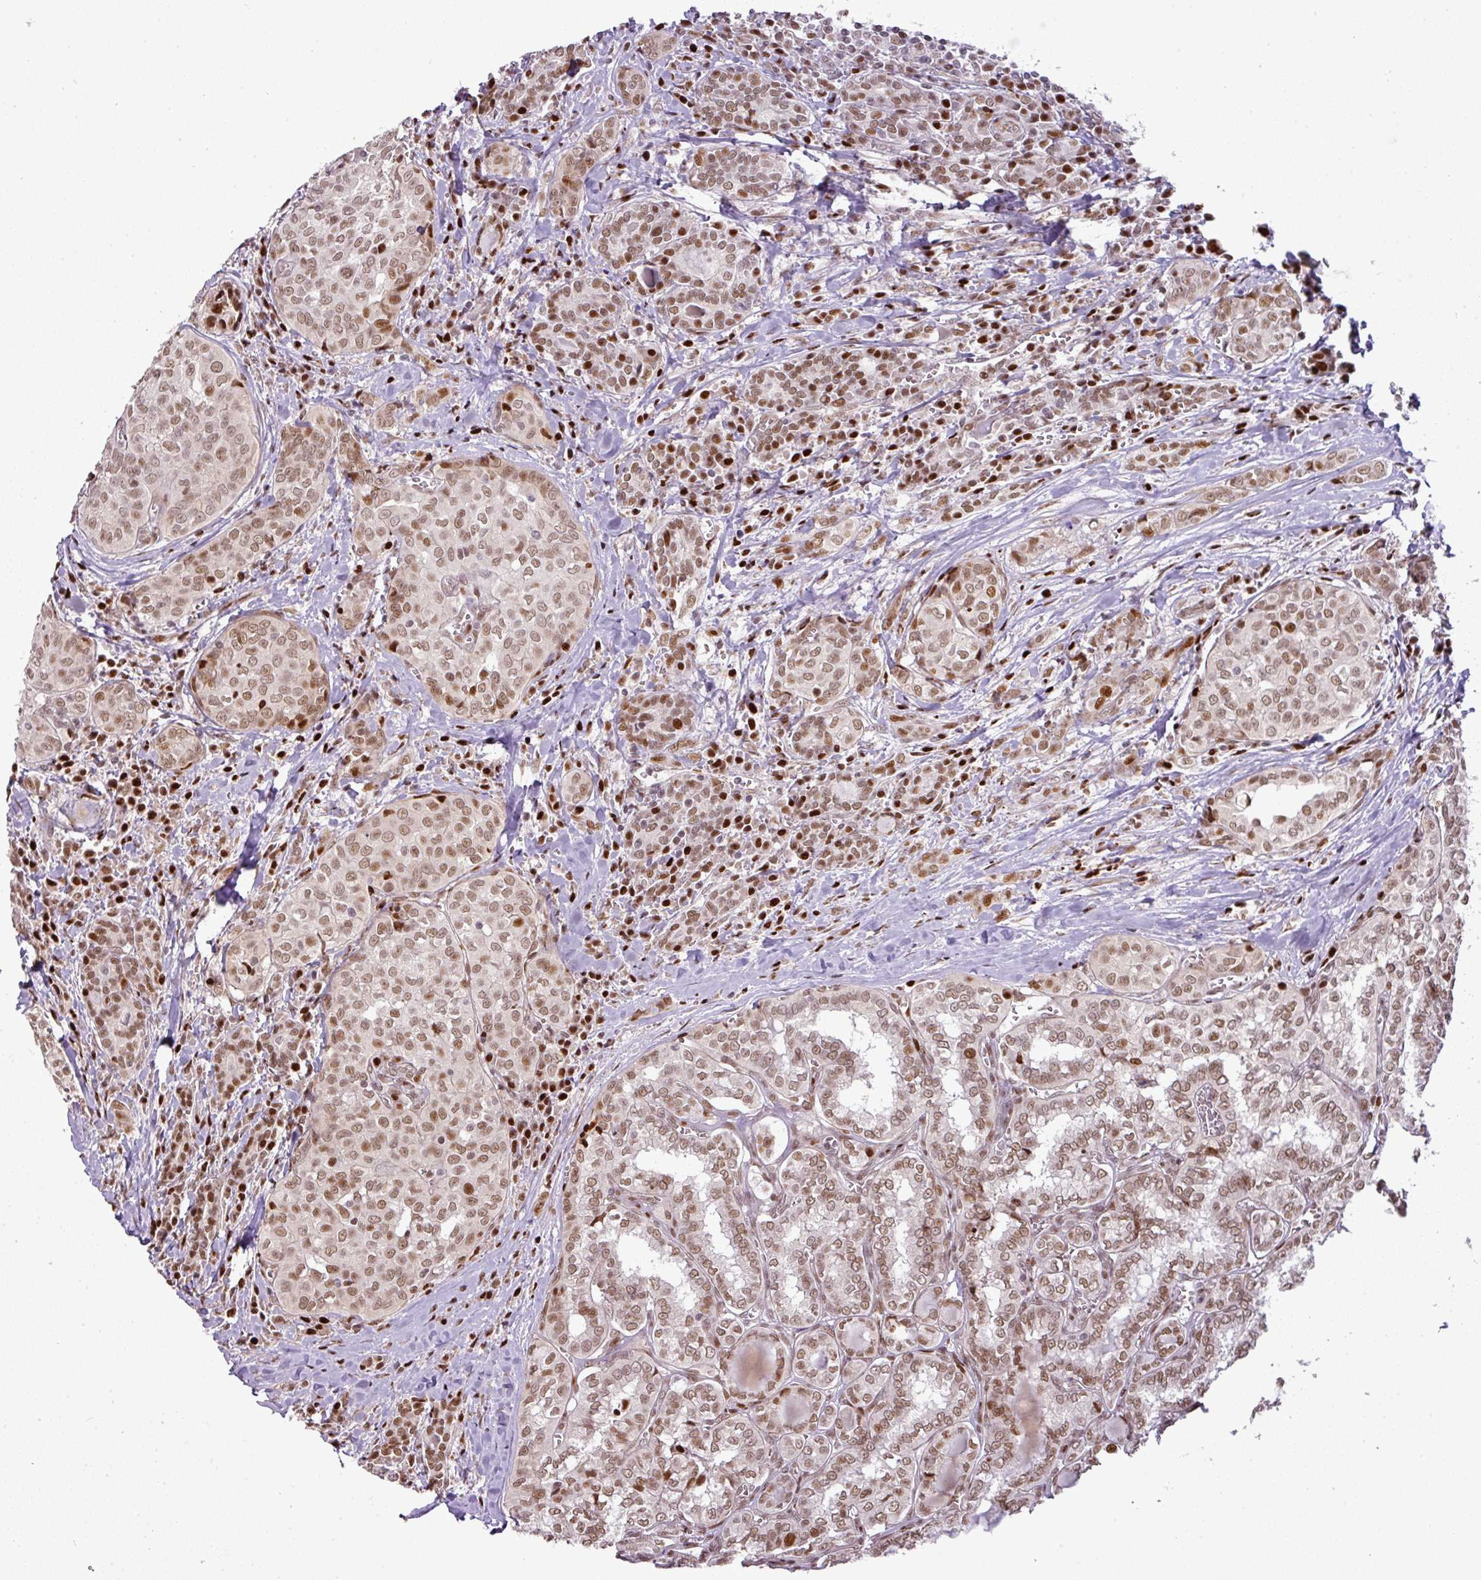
{"staining": {"intensity": "moderate", "quantity": ">75%", "location": "nuclear"}, "tissue": "thyroid cancer", "cell_type": "Tumor cells", "image_type": "cancer", "snomed": [{"axis": "morphology", "description": "Papillary adenocarcinoma, NOS"}, {"axis": "topography", "description": "Thyroid gland"}], "caption": "Tumor cells reveal moderate nuclear positivity in about >75% of cells in thyroid papillary adenocarcinoma. Ihc stains the protein of interest in brown and the nuclei are stained blue.", "gene": "MYSM1", "patient": {"sex": "female", "age": 30}}